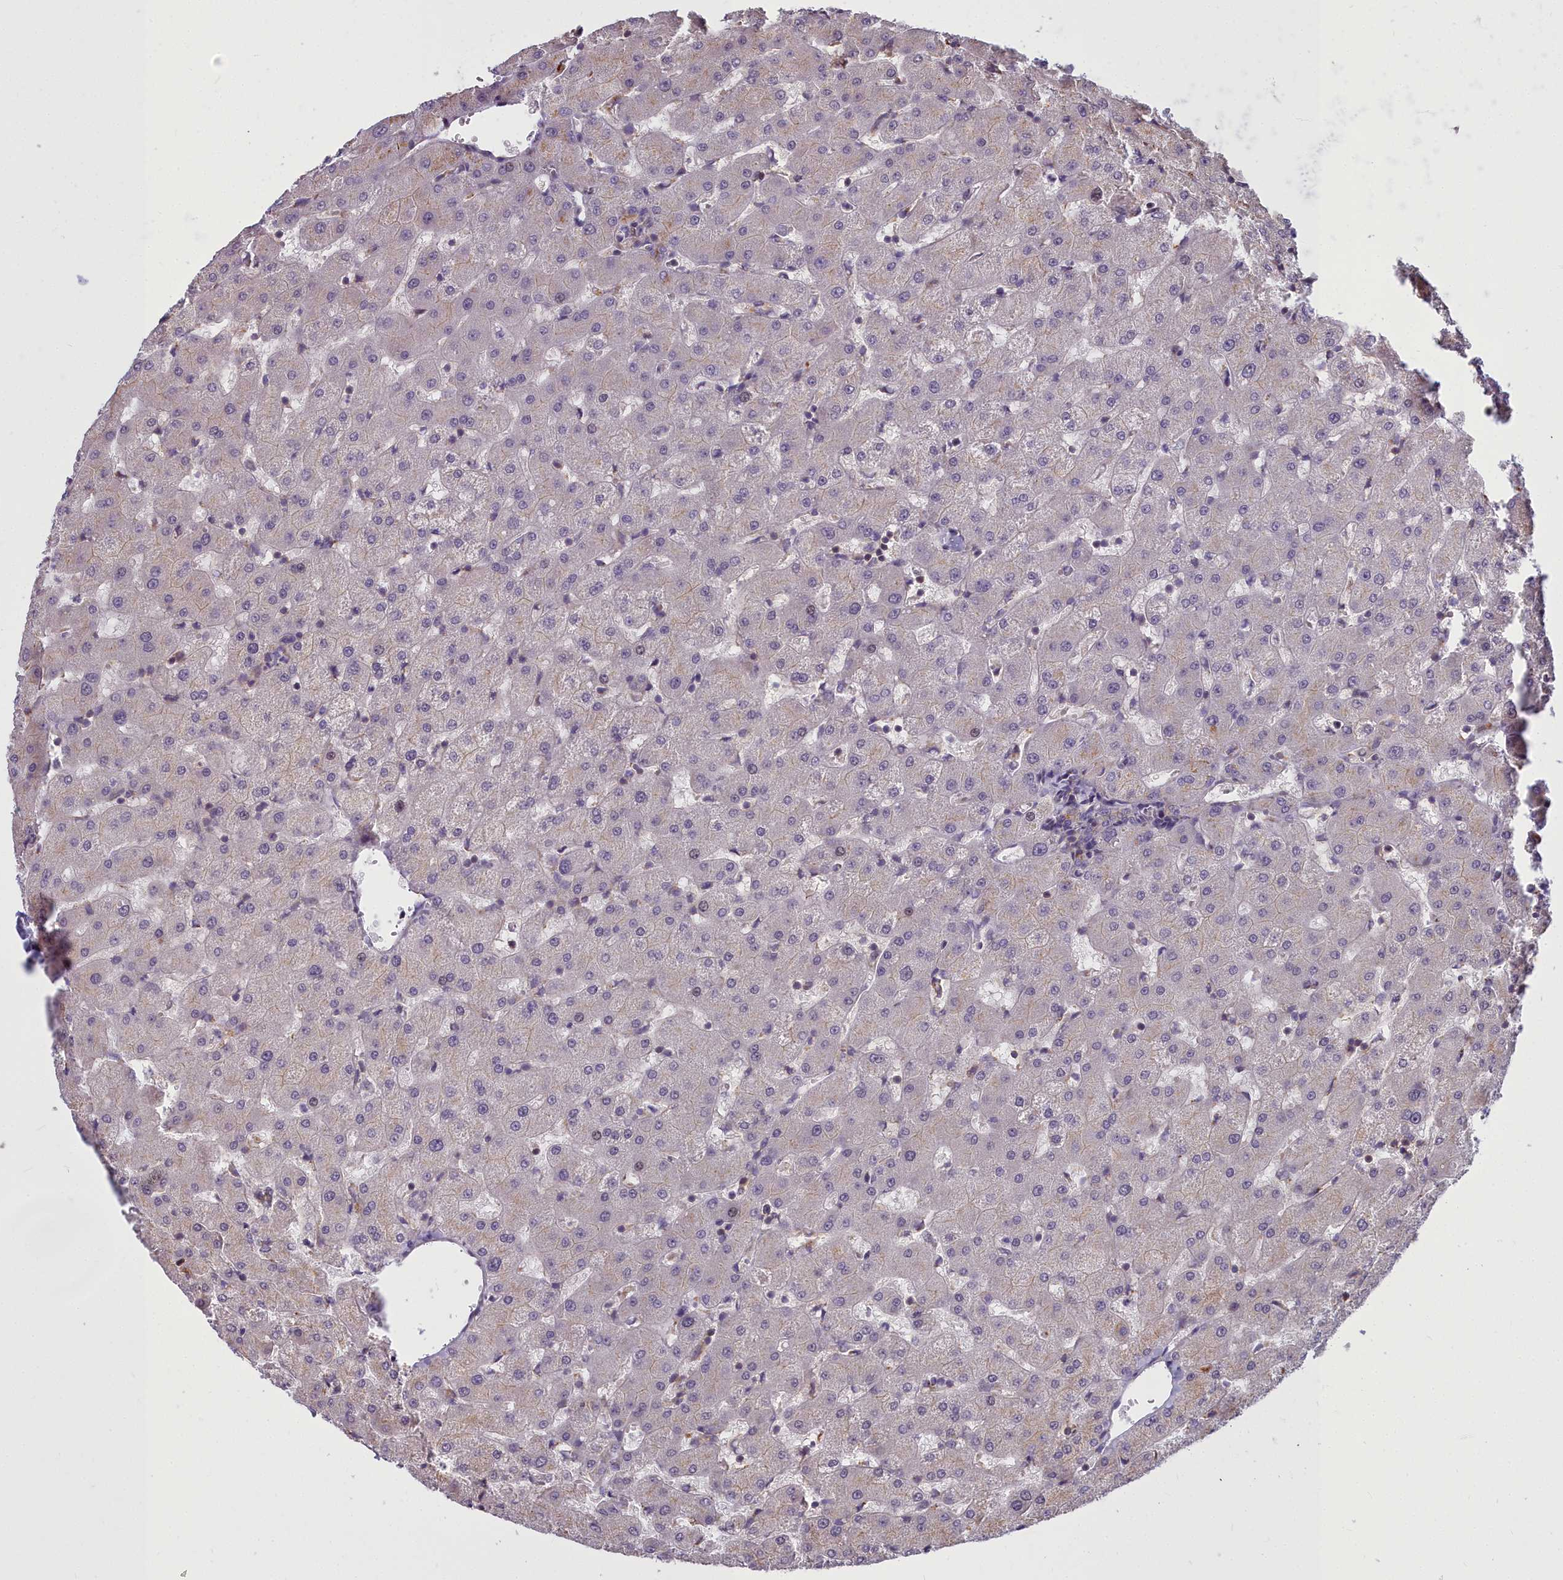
{"staining": {"intensity": "negative", "quantity": "none", "location": "none"}, "tissue": "liver", "cell_type": "Cholangiocytes", "image_type": "normal", "snomed": [{"axis": "morphology", "description": "Normal tissue, NOS"}, {"axis": "topography", "description": "Liver"}], "caption": "This is an immunohistochemistry micrograph of unremarkable human liver. There is no staining in cholangiocytes.", "gene": "GLYATL3", "patient": {"sex": "female", "age": 63}}